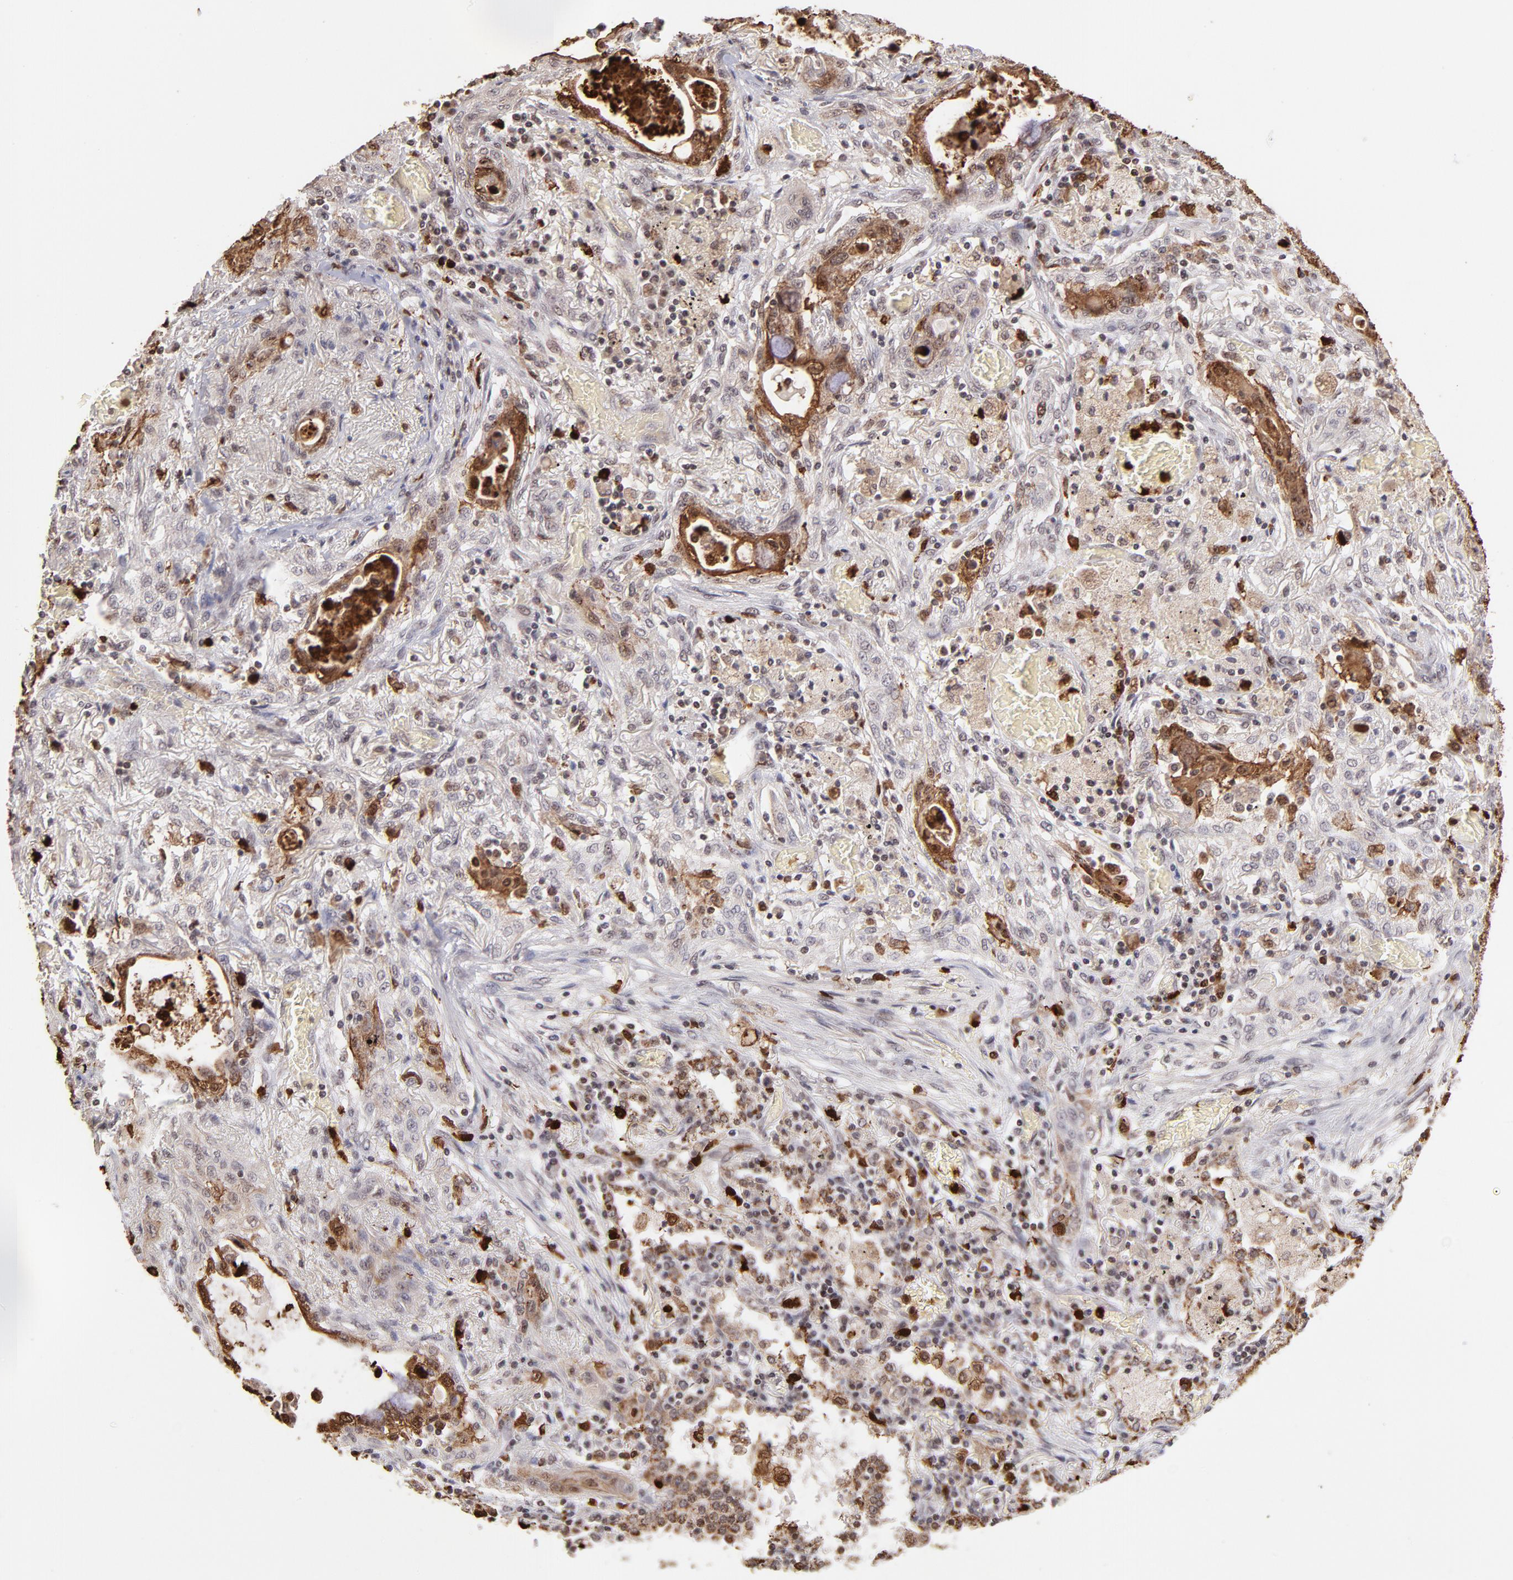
{"staining": {"intensity": "moderate", "quantity": "25%-75%", "location": "cytoplasmic/membranous,nuclear"}, "tissue": "lung cancer", "cell_type": "Tumor cells", "image_type": "cancer", "snomed": [{"axis": "morphology", "description": "Squamous cell carcinoma, NOS"}, {"axis": "topography", "description": "Lung"}], "caption": "A brown stain labels moderate cytoplasmic/membranous and nuclear staining of a protein in human lung cancer (squamous cell carcinoma) tumor cells. (DAB = brown stain, brightfield microscopy at high magnification).", "gene": "ZFX", "patient": {"sex": "female", "age": 47}}